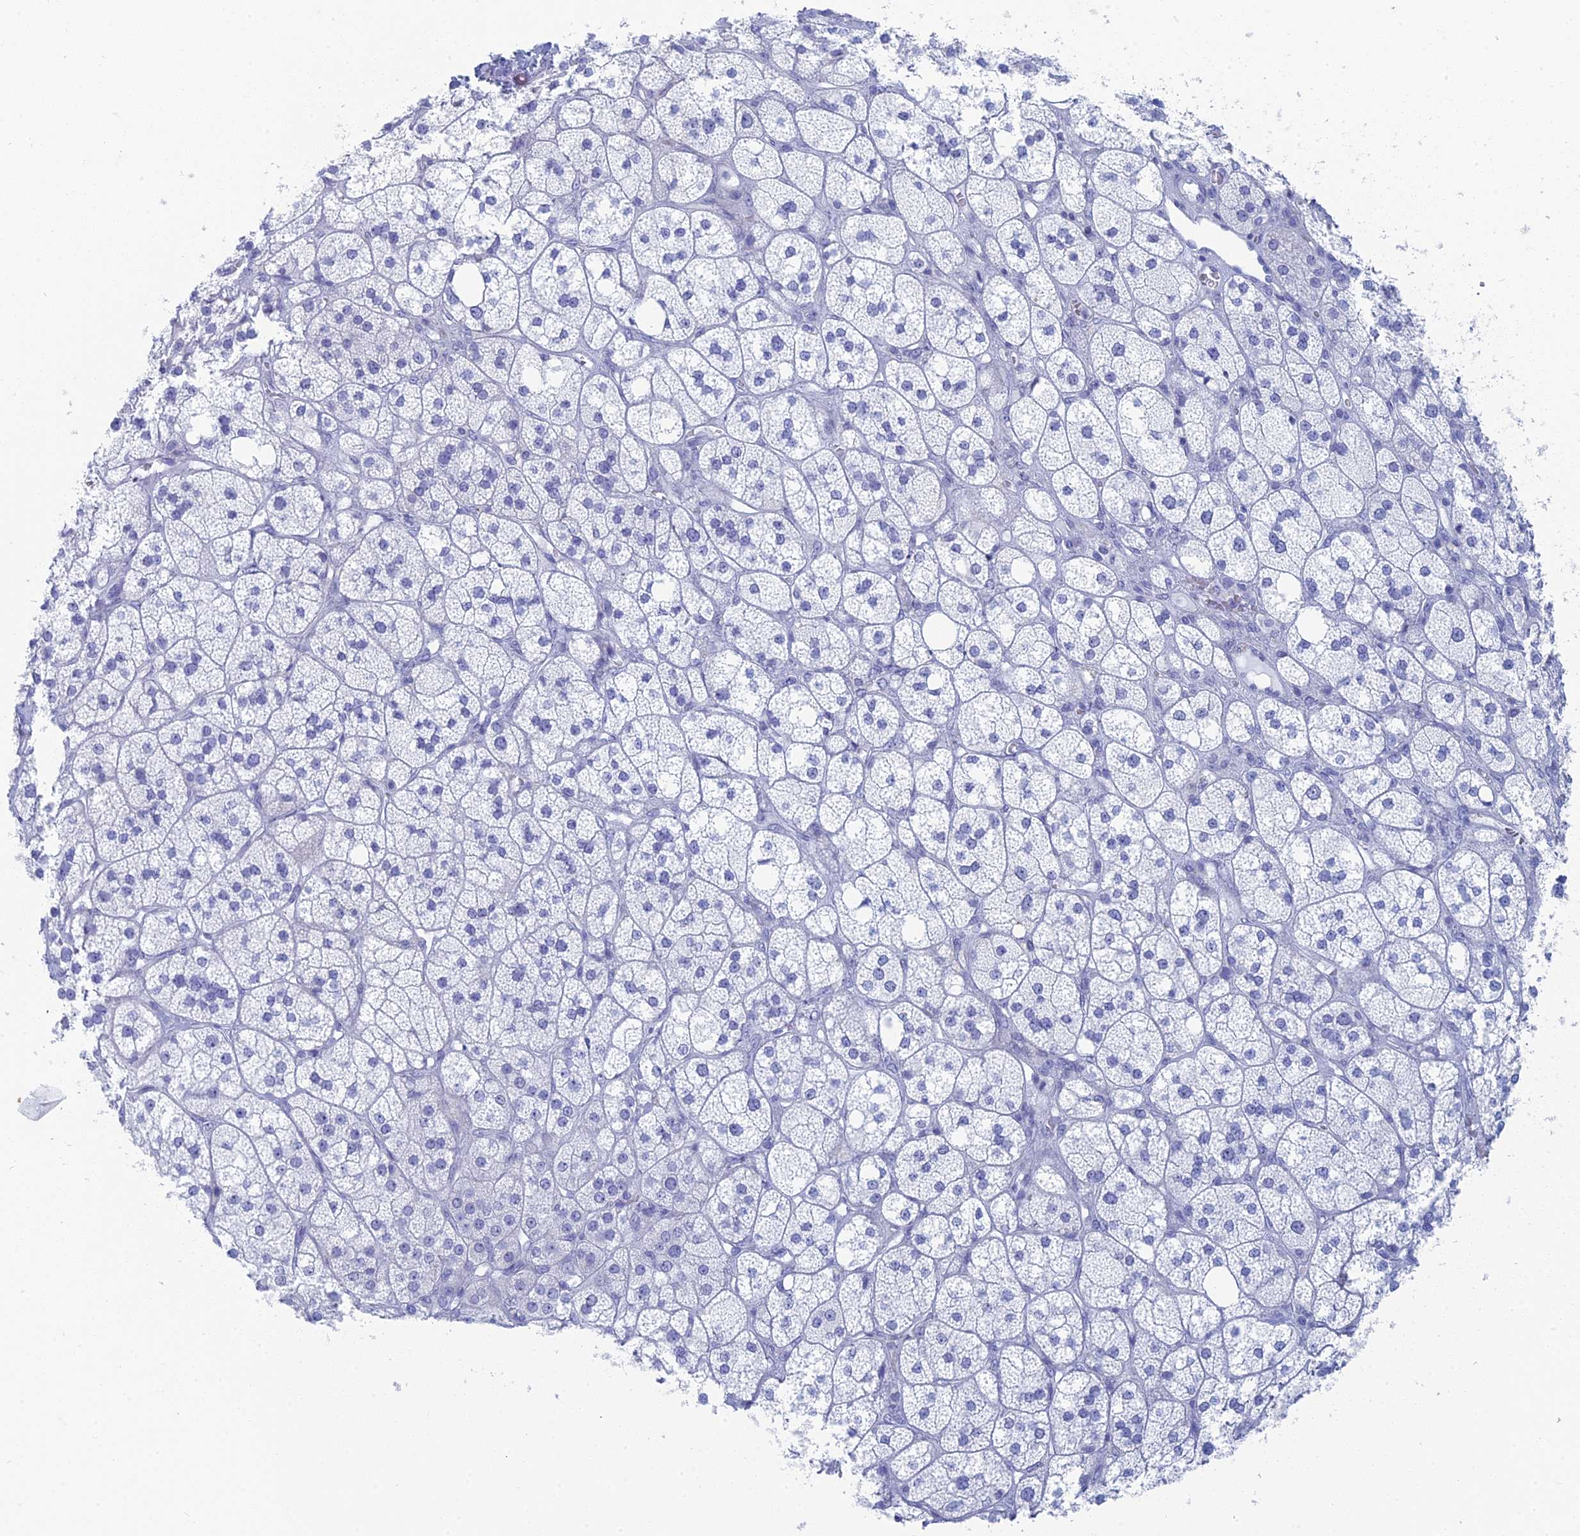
{"staining": {"intensity": "negative", "quantity": "none", "location": "none"}, "tissue": "adrenal gland", "cell_type": "Glandular cells", "image_type": "normal", "snomed": [{"axis": "morphology", "description": "Normal tissue, NOS"}, {"axis": "topography", "description": "Adrenal gland"}], "caption": "Immunohistochemical staining of normal human adrenal gland demonstrates no significant expression in glandular cells.", "gene": "ALMS1", "patient": {"sex": "male", "age": 61}}